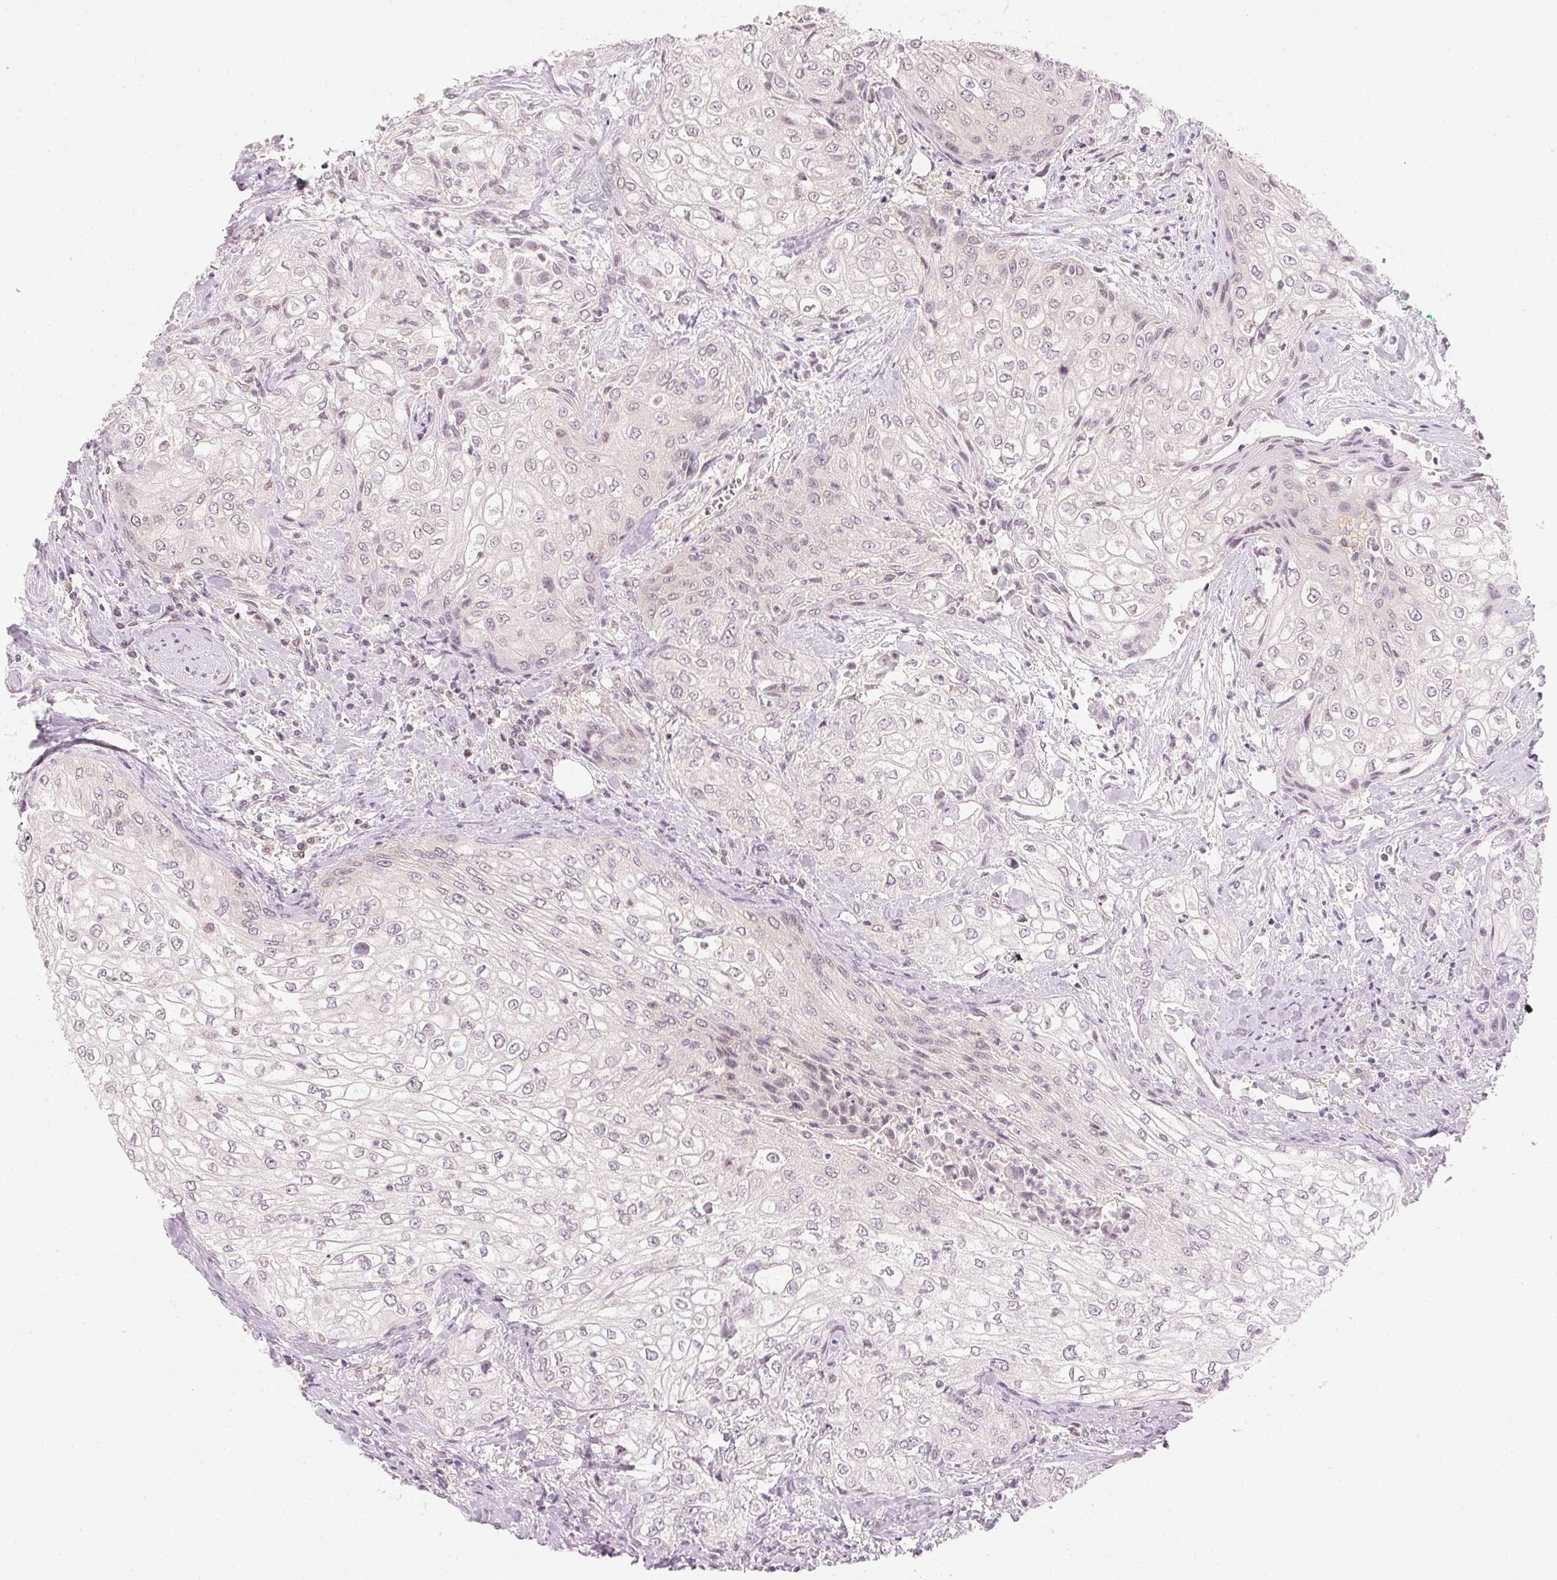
{"staining": {"intensity": "negative", "quantity": "none", "location": "none"}, "tissue": "urothelial cancer", "cell_type": "Tumor cells", "image_type": "cancer", "snomed": [{"axis": "morphology", "description": "Urothelial carcinoma, High grade"}, {"axis": "topography", "description": "Urinary bladder"}], "caption": "Tumor cells are negative for protein expression in human urothelial carcinoma (high-grade).", "gene": "KPRP", "patient": {"sex": "male", "age": 62}}